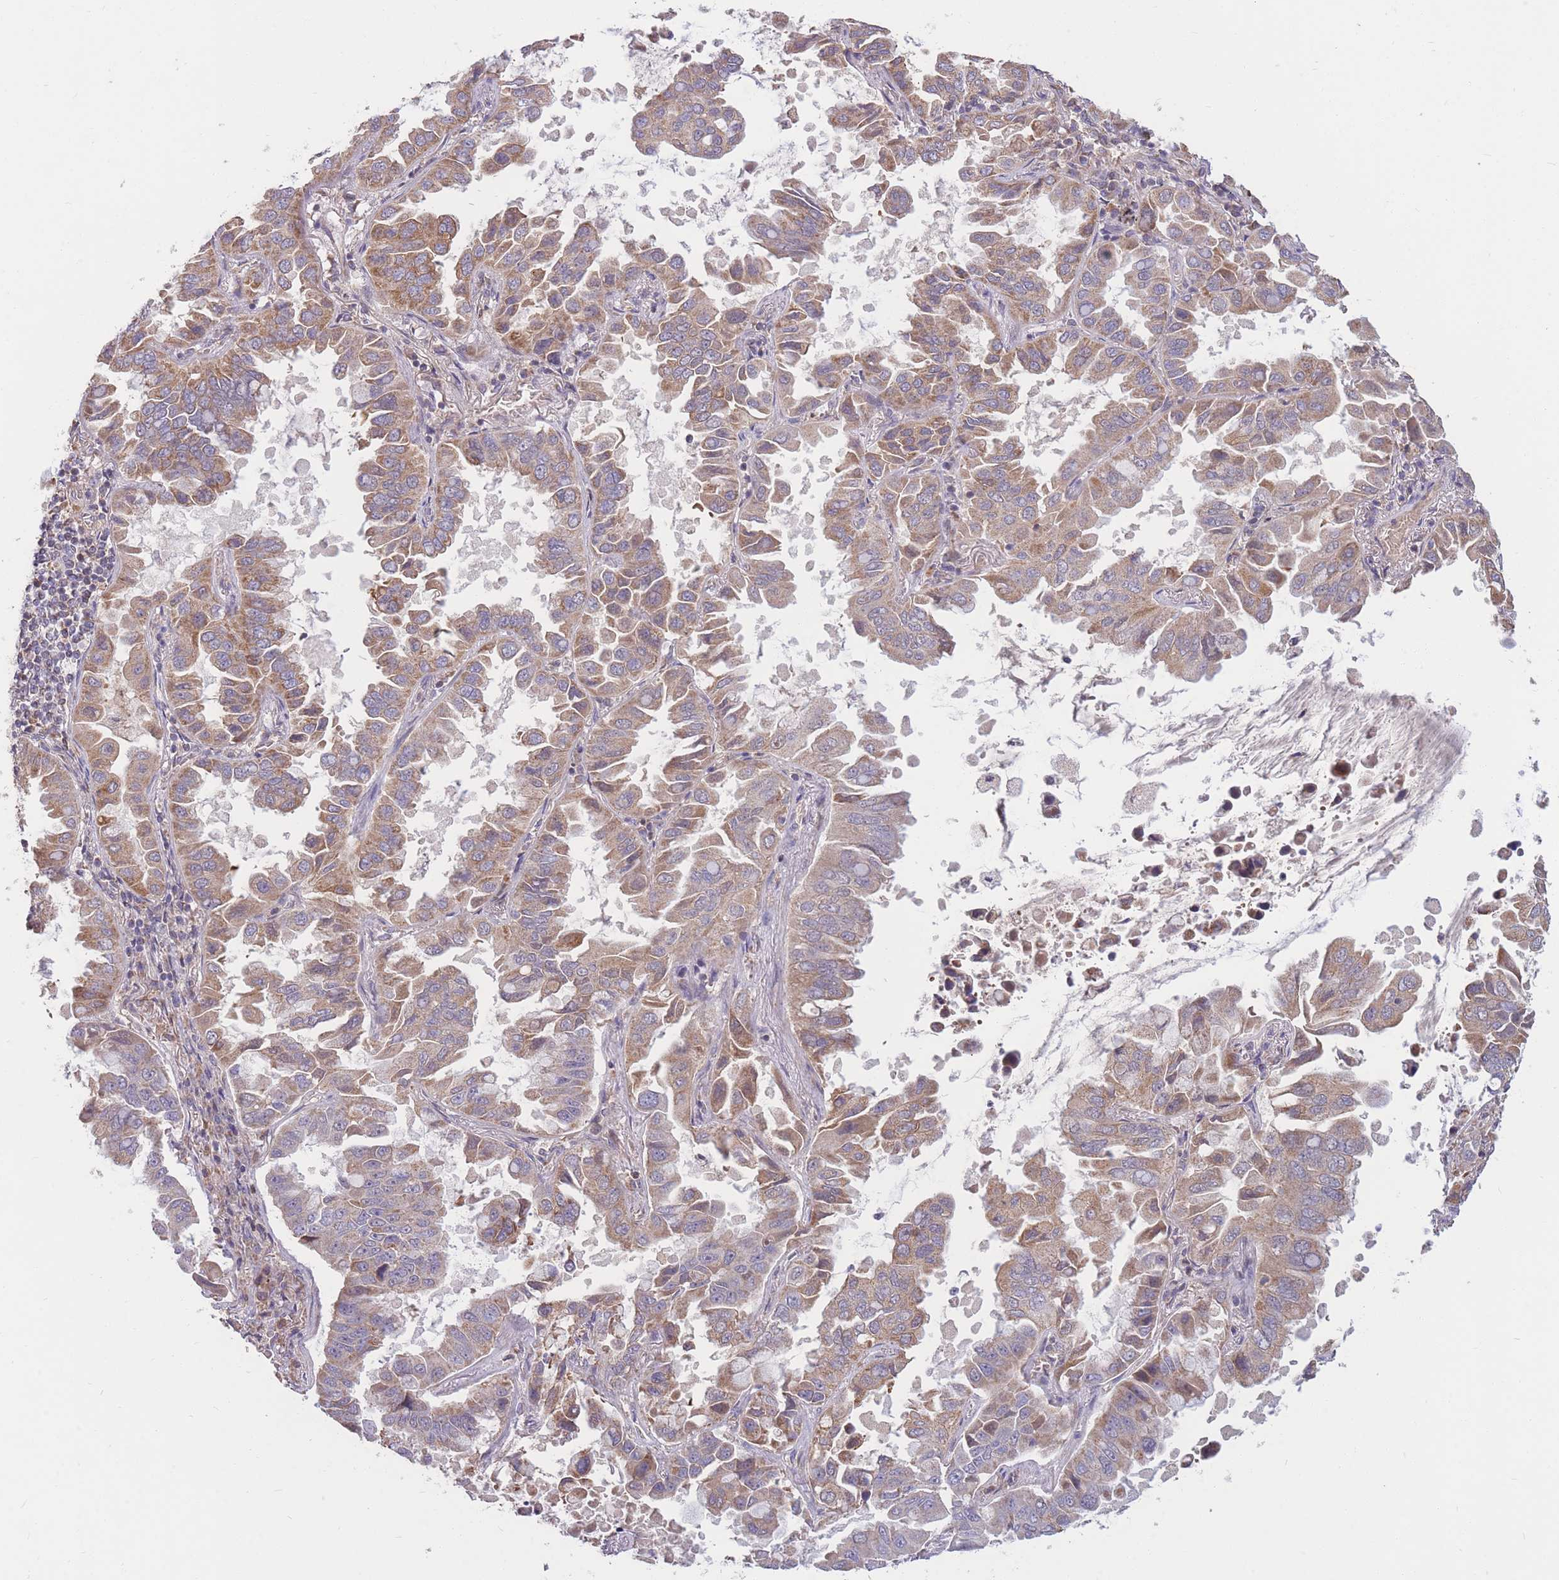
{"staining": {"intensity": "moderate", "quantity": "25%-75%", "location": "cytoplasmic/membranous"}, "tissue": "lung cancer", "cell_type": "Tumor cells", "image_type": "cancer", "snomed": [{"axis": "morphology", "description": "Adenocarcinoma, NOS"}, {"axis": "topography", "description": "Lung"}], "caption": "Immunohistochemistry (IHC) micrograph of human lung cancer (adenocarcinoma) stained for a protein (brown), which demonstrates medium levels of moderate cytoplasmic/membranous staining in about 25%-75% of tumor cells.", "gene": "PTPMT1", "patient": {"sex": "male", "age": 64}}